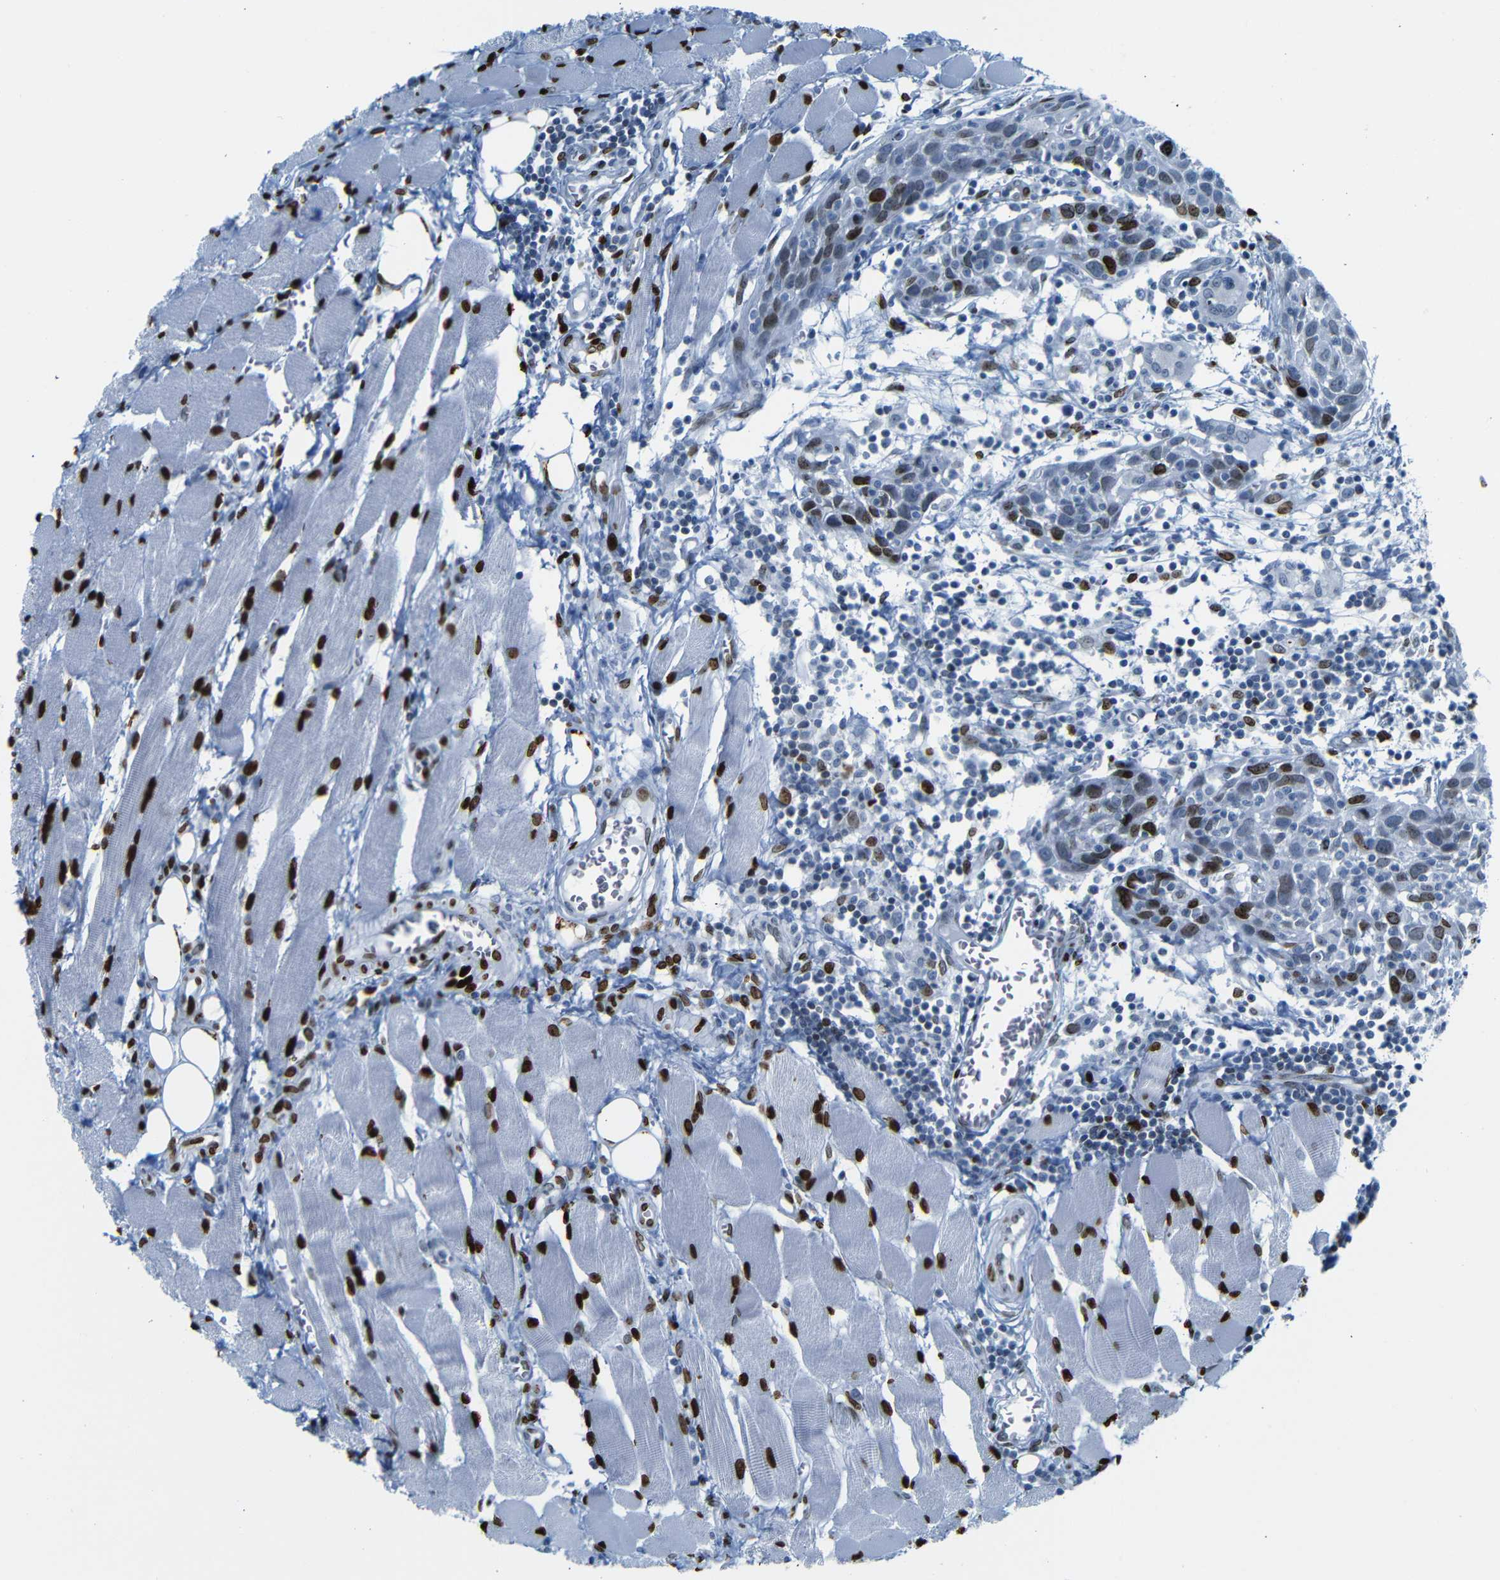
{"staining": {"intensity": "strong", "quantity": "<25%", "location": "nuclear"}, "tissue": "head and neck cancer", "cell_type": "Tumor cells", "image_type": "cancer", "snomed": [{"axis": "morphology", "description": "Squamous cell carcinoma, NOS"}, {"axis": "topography", "description": "Oral tissue"}, {"axis": "topography", "description": "Head-Neck"}], "caption": "Head and neck cancer (squamous cell carcinoma) stained with a brown dye shows strong nuclear positive staining in about <25% of tumor cells.", "gene": "NPIPB15", "patient": {"sex": "female", "age": 50}}